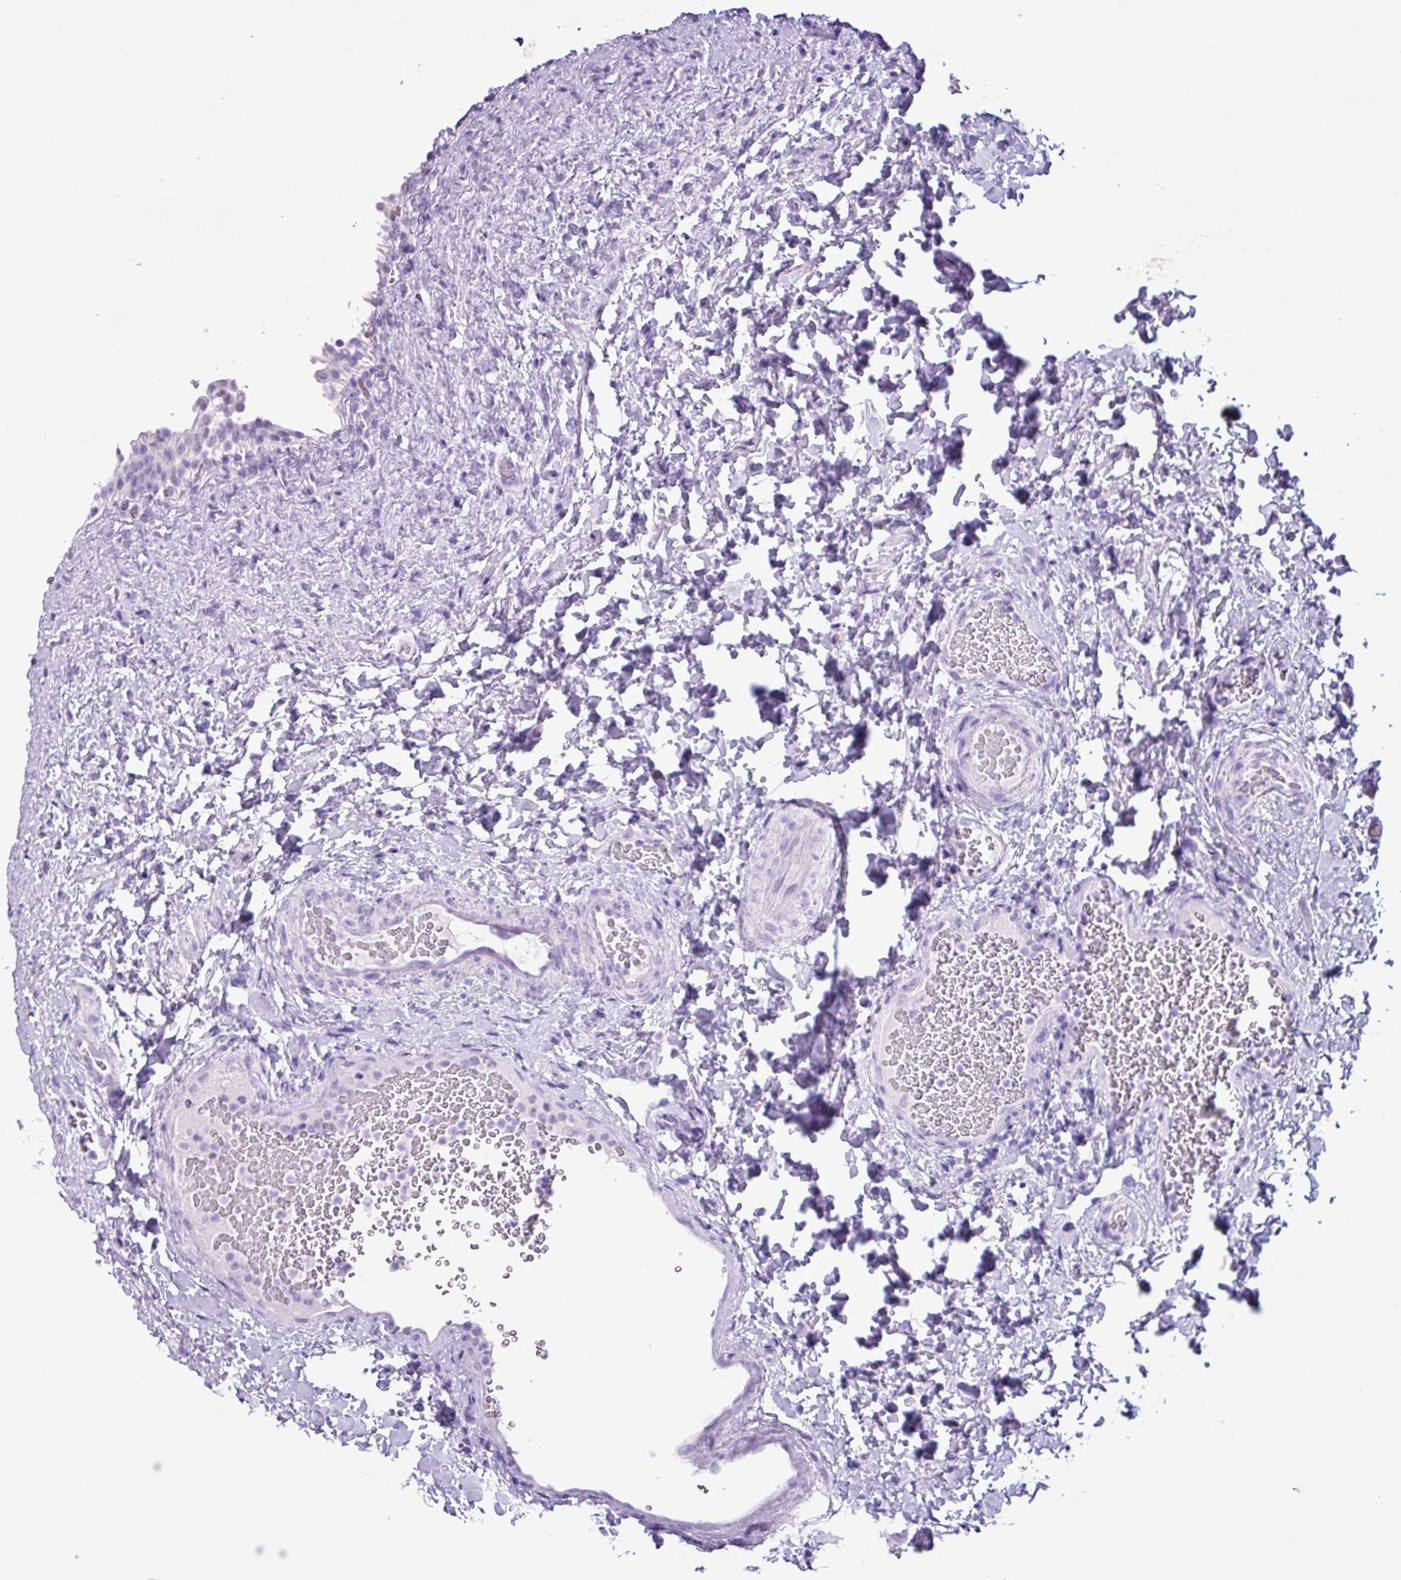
{"staining": {"intensity": "negative", "quantity": "none", "location": "none"}, "tissue": "urinary bladder", "cell_type": "Urothelial cells", "image_type": "normal", "snomed": [{"axis": "morphology", "description": "Normal tissue, NOS"}, {"axis": "topography", "description": "Urinary bladder"}], "caption": "Image shows no protein staining in urothelial cells of unremarkable urinary bladder.", "gene": "AGO3", "patient": {"sex": "female", "age": 27}}